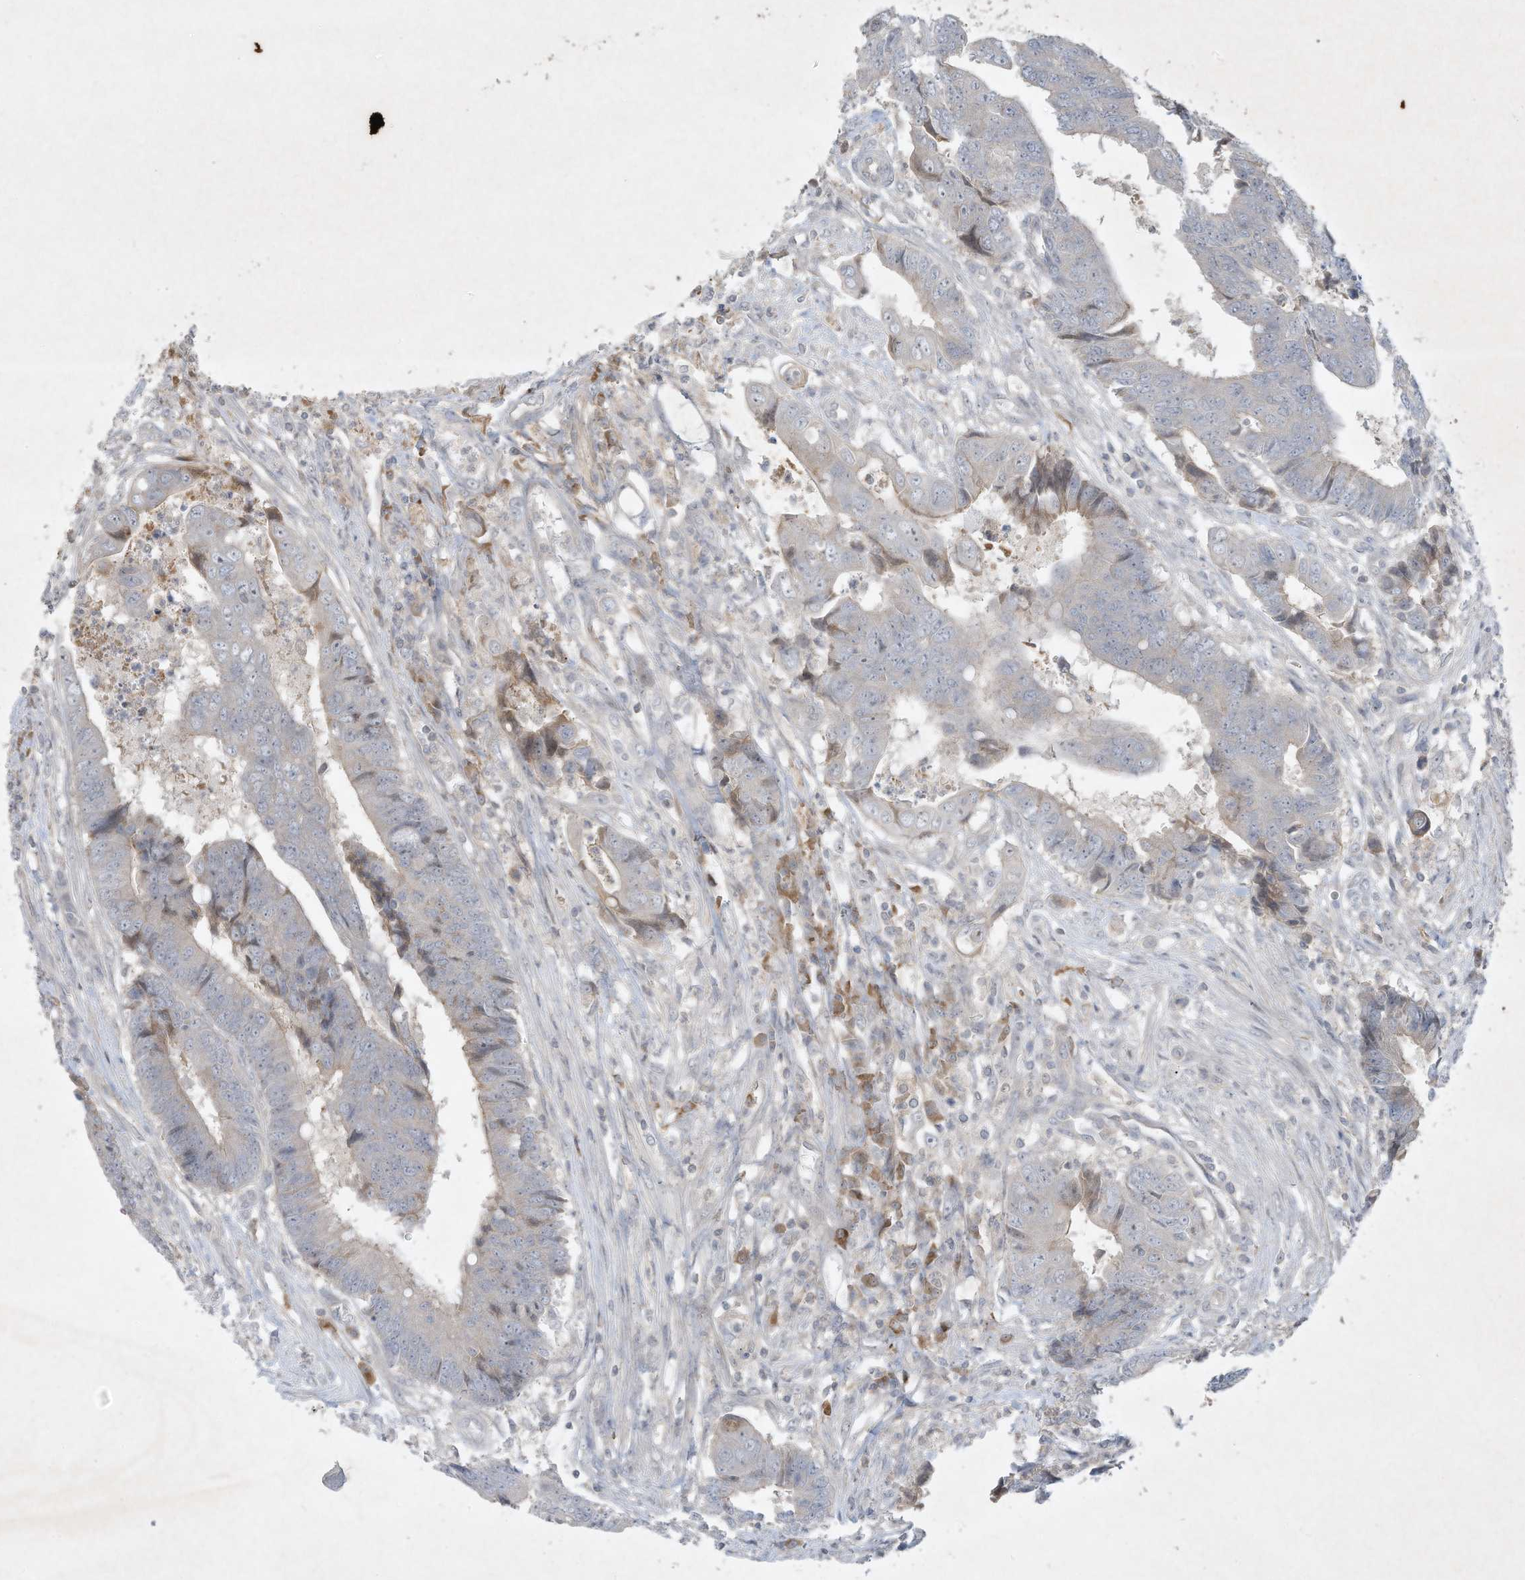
{"staining": {"intensity": "negative", "quantity": "none", "location": "none"}, "tissue": "colorectal cancer", "cell_type": "Tumor cells", "image_type": "cancer", "snomed": [{"axis": "morphology", "description": "Adenocarcinoma, NOS"}, {"axis": "topography", "description": "Rectum"}], "caption": "There is no significant expression in tumor cells of colorectal cancer.", "gene": "FETUB", "patient": {"sex": "male", "age": 84}}